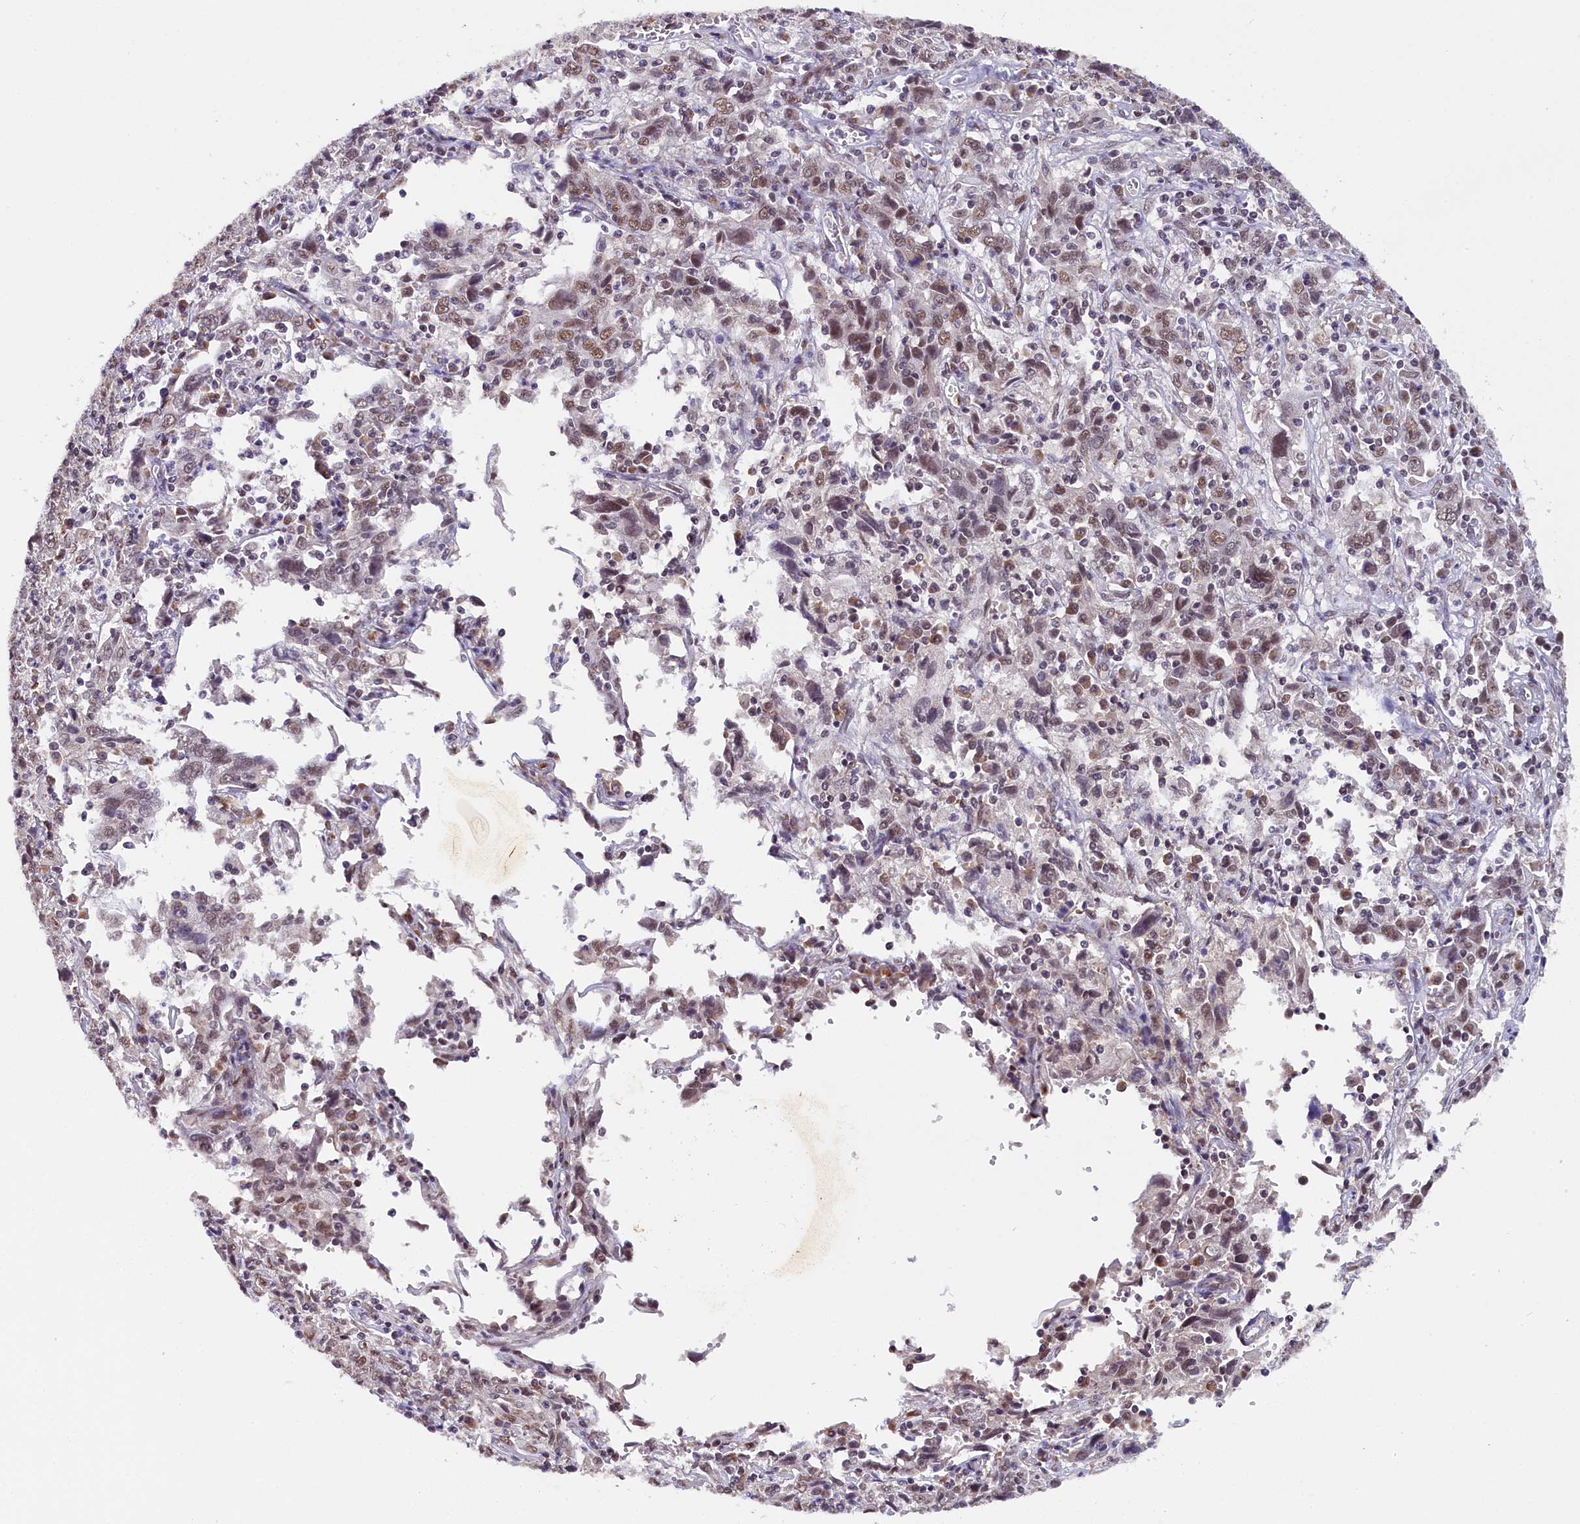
{"staining": {"intensity": "moderate", "quantity": ">75%", "location": "nuclear"}, "tissue": "cervical cancer", "cell_type": "Tumor cells", "image_type": "cancer", "snomed": [{"axis": "morphology", "description": "Squamous cell carcinoma, NOS"}, {"axis": "topography", "description": "Cervix"}], "caption": "An immunohistochemistry photomicrograph of tumor tissue is shown. Protein staining in brown shows moderate nuclear positivity in cervical cancer (squamous cell carcinoma) within tumor cells.", "gene": "NCBP1", "patient": {"sex": "female", "age": 46}}